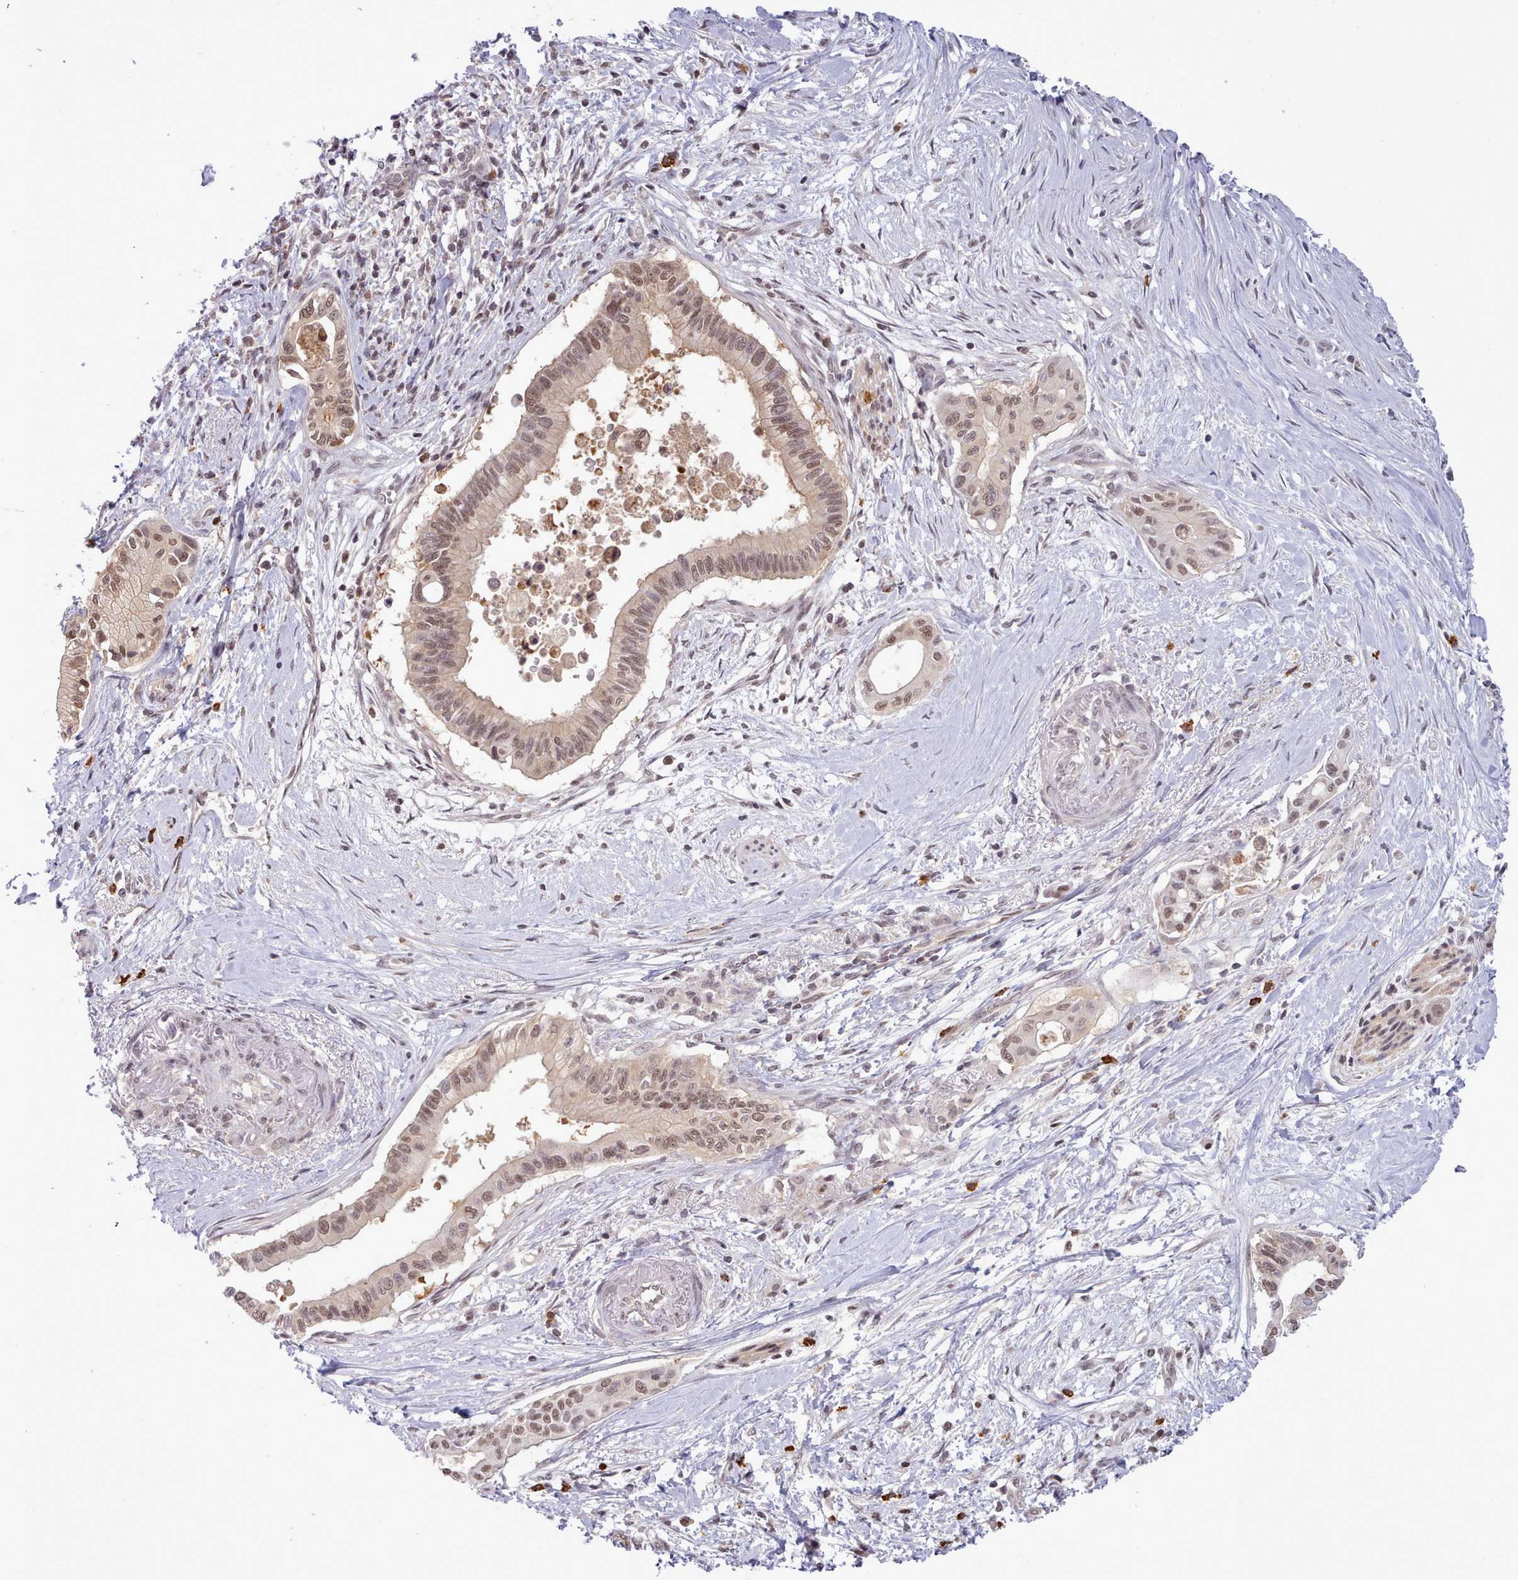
{"staining": {"intensity": "moderate", "quantity": ">75%", "location": "nuclear"}, "tissue": "pancreatic cancer", "cell_type": "Tumor cells", "image_type": "cancer", "snomed": [{"axis": "morphology", "description": "Adenocarcinoma, NOS"}, {"axis": "topography", "description": "Pancreas"}], "caption": "Human pancreatic cancer (adenocarcinoma) stained with a protein marker shows moderate staining in tumor cells.", "gene": "ARL17A", "patient": {"sex": "male", "age": 78}}